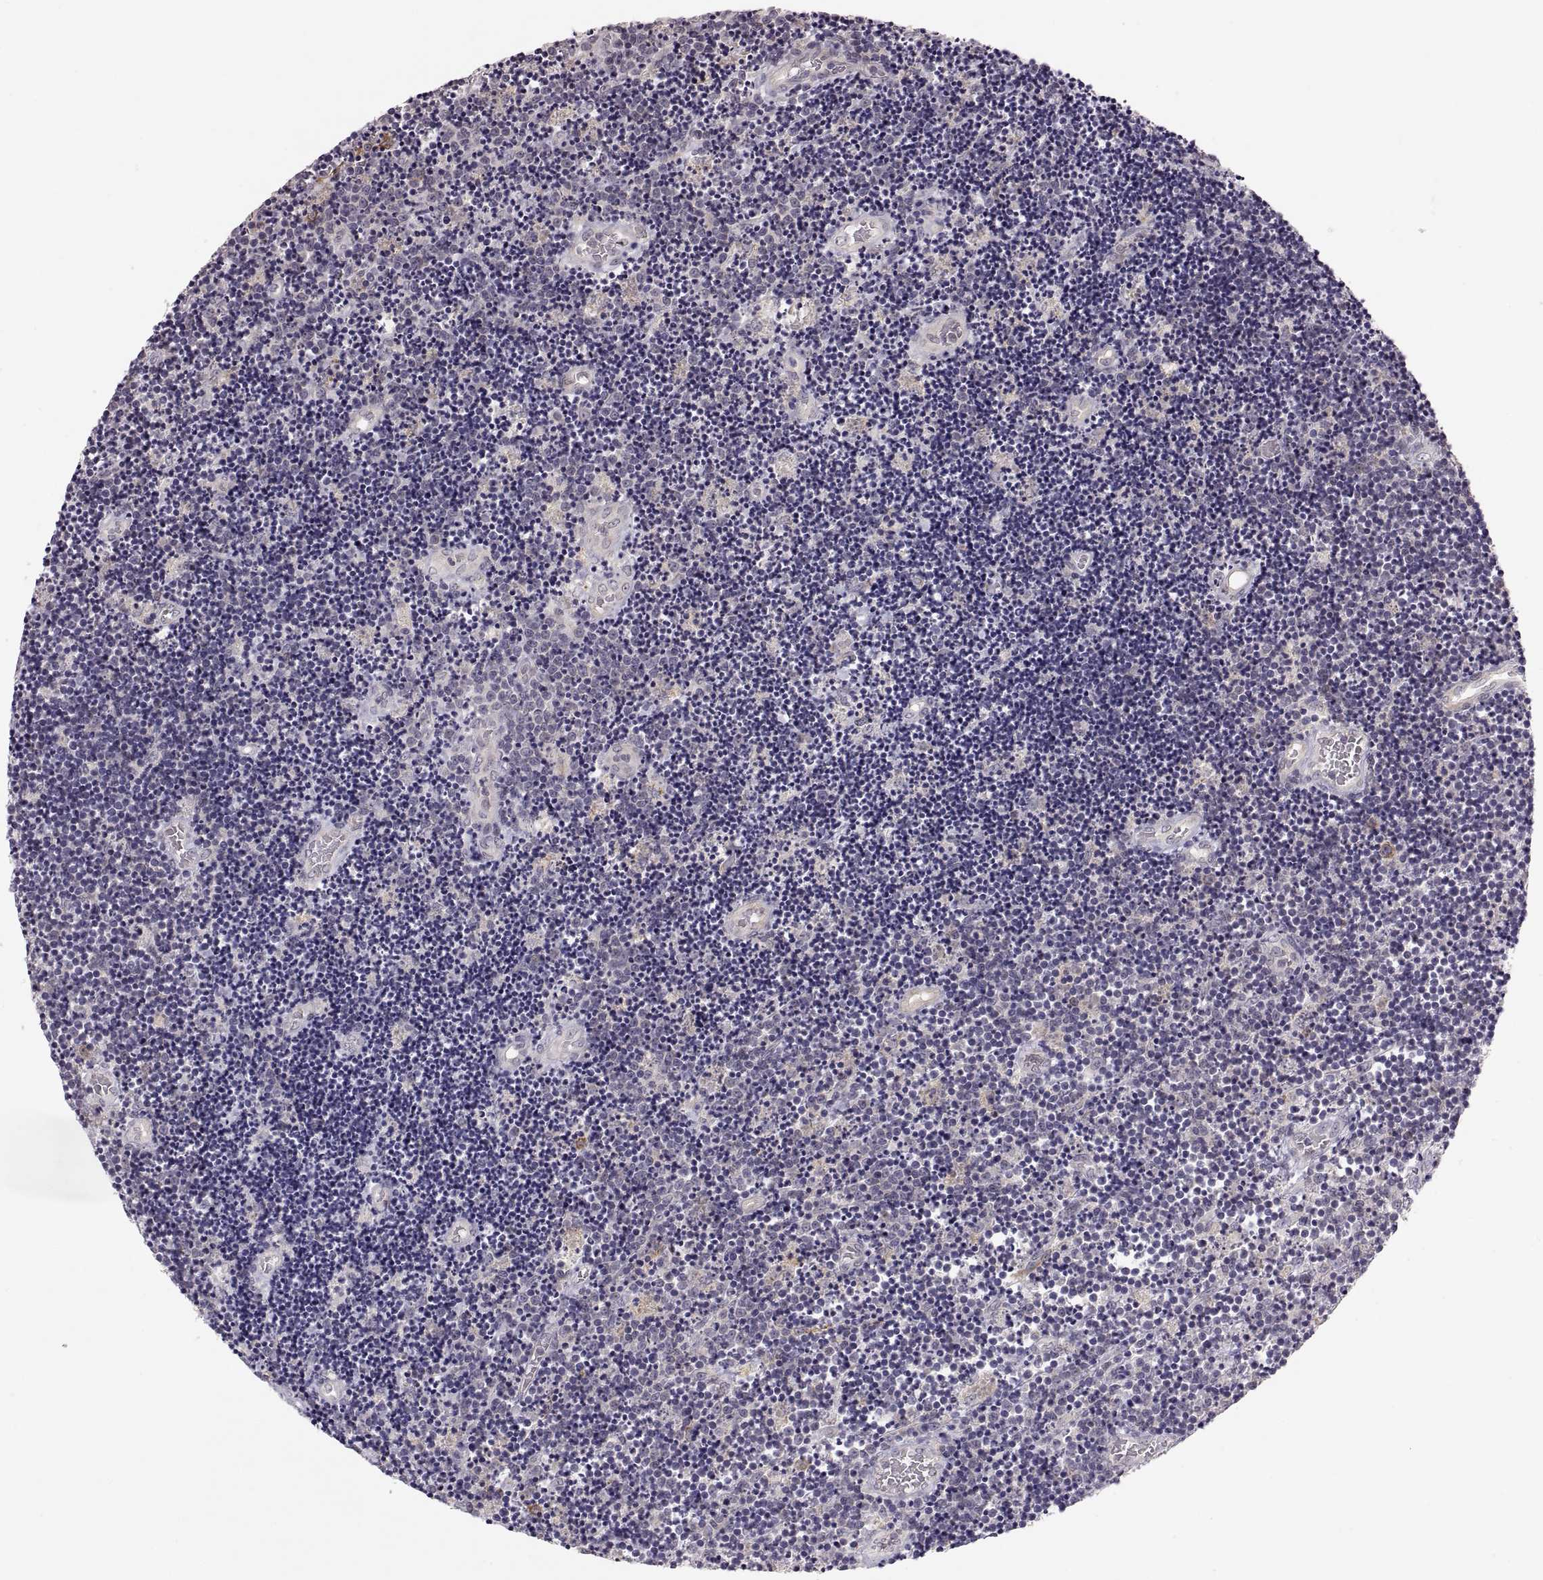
{"staining": {"intensity": "negative", "quantity": "none", "location": "none"}, "tissue": "lymphoma", "cell_type": "Tumor cells", "image_type": "cancer", "snomed": [{"axis": "morphology", "description": "Malignant lymphoma, non-Hodgkin's type, Low grade"}, {"axis": "topography", "description": "Brain"}], "caption": "Tumor cells are negative for protein expression in human malignant lymphoma, non-Hodgkin's type (low-grade).", "gene": "HMGCR", "patient": {"sex": "female", "age": 66}}